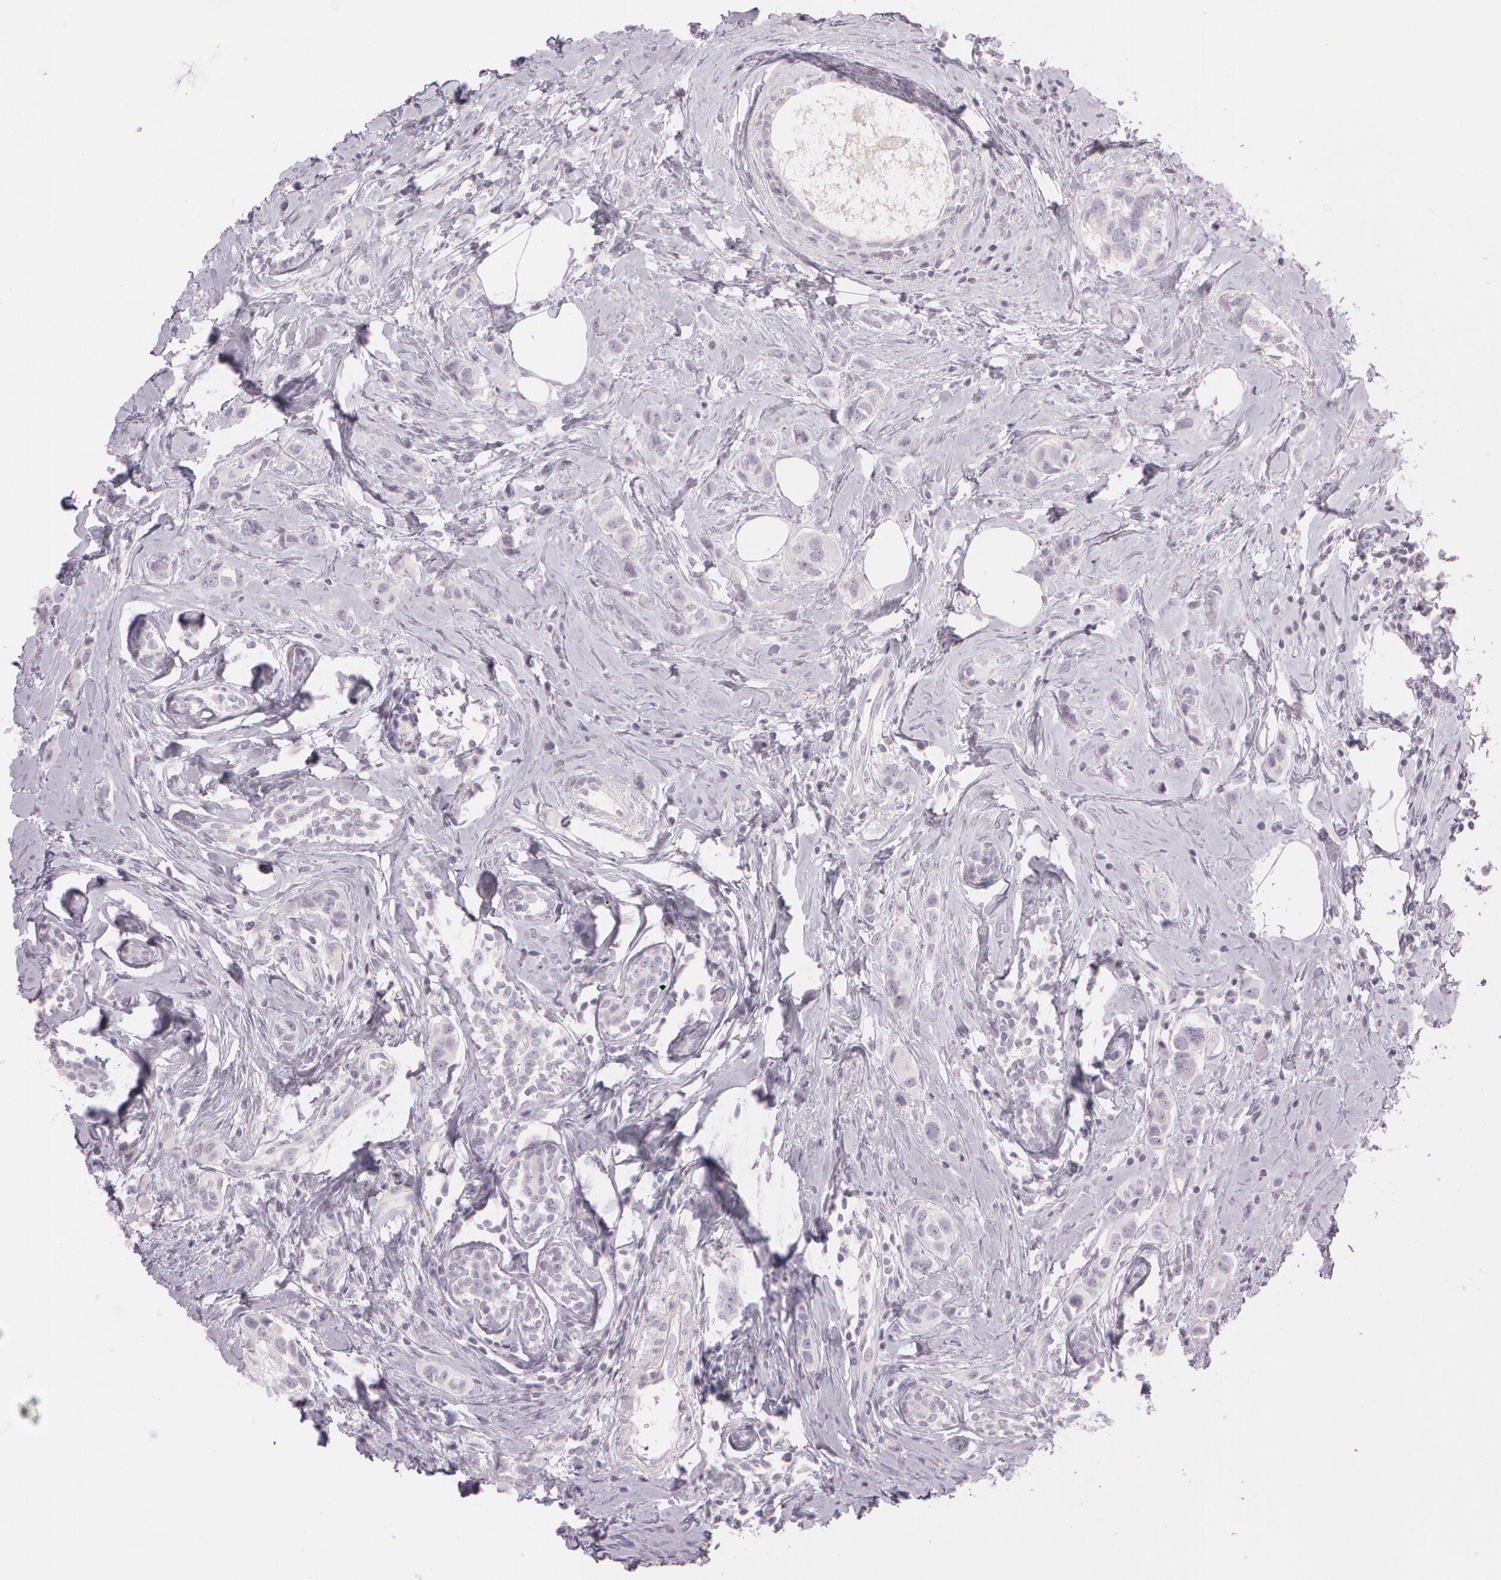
{"staining": {"intensity": "negative", "quantity": "none", "location": "none"}, "tissue": "breast cancer", "cell_type": "Tumor cells", "image_type": "cancer", "snomed": [{"axis": "morphology", "description": "Normal tissue, NOS"}, {"axis": "morphology", "description": "Duct carcinoma"}, {"axis": "topography", "description": "Breast"}], "caption": "IHC photomicrograph of neoplastic tissue: breast cancer stained with DAB exhibits no significant protein positivity in tumor cells.", "gene": "OTC", "patient": {"sex": "female", "age": 50}}